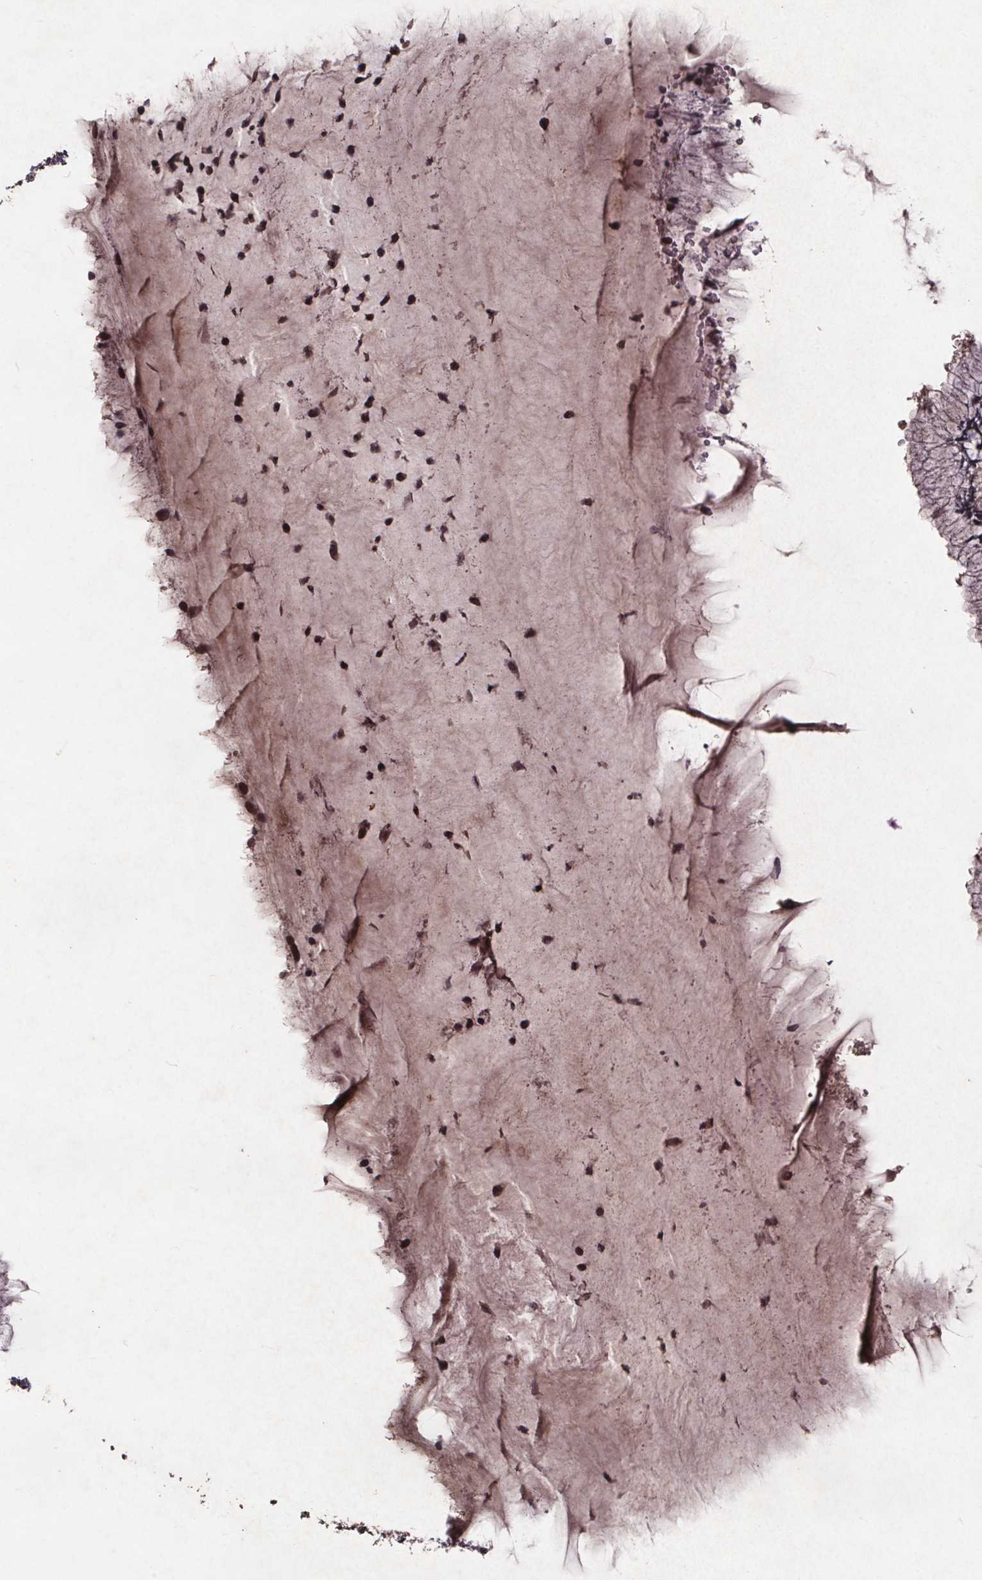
{"staining": {"intensity": "negative", "quantity": "none", "location": "none"}, "tissue": "cervix", "cell_type": "Glandular cells", "image_type": "normal", "snomed": [{"axis": "morphology", "description": "Normal tissue, NOS"}, {"axis": "topography", "description": "Cervix"}], "caption": "There is no significant expression in glandular cells of cervix.", "gene": "GPX3", "patient": {"sex": "female", "age": 37}}